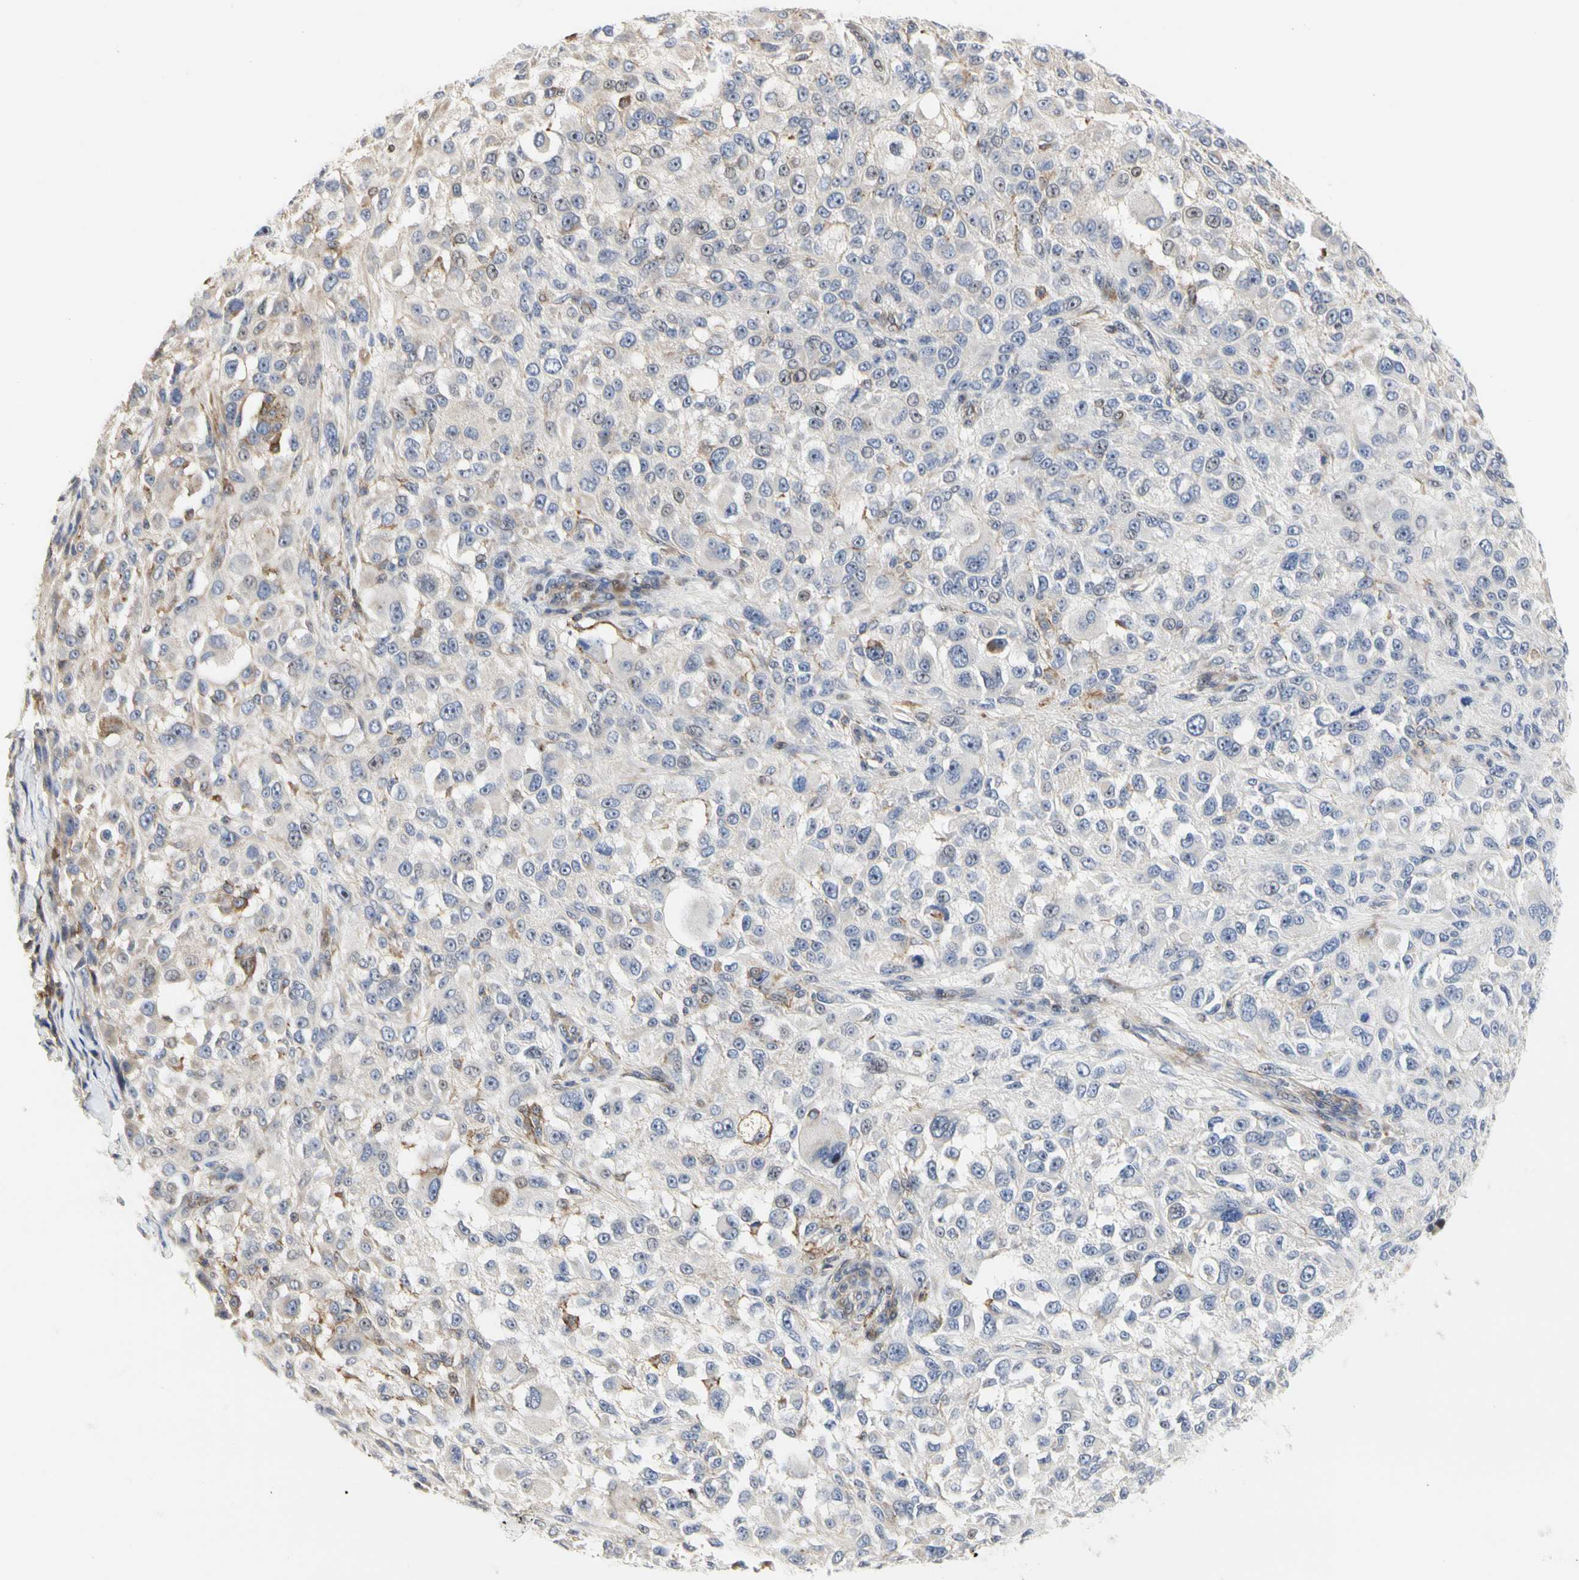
{"staining": {"intensity": "weak", "quantity": "<25%", "location": "cytoplasmic/membranous"}, "tissue": "melanoma", "cell_type": "Tumor cells", "image_type": "cancer", "snomed": [{"axis": "morphology", "description": "Necrosis, NOS"}, {"axis": "morphology", "description": "Malignant melanoma, NOS"}, {"axis": "topography", "description": "Skin"}], "caption": "Melanoma stained for a protein using IHC displays no staining tumor cells.", "gene": "SHANK2", "patient": {"sex": "female", "age": 87}}